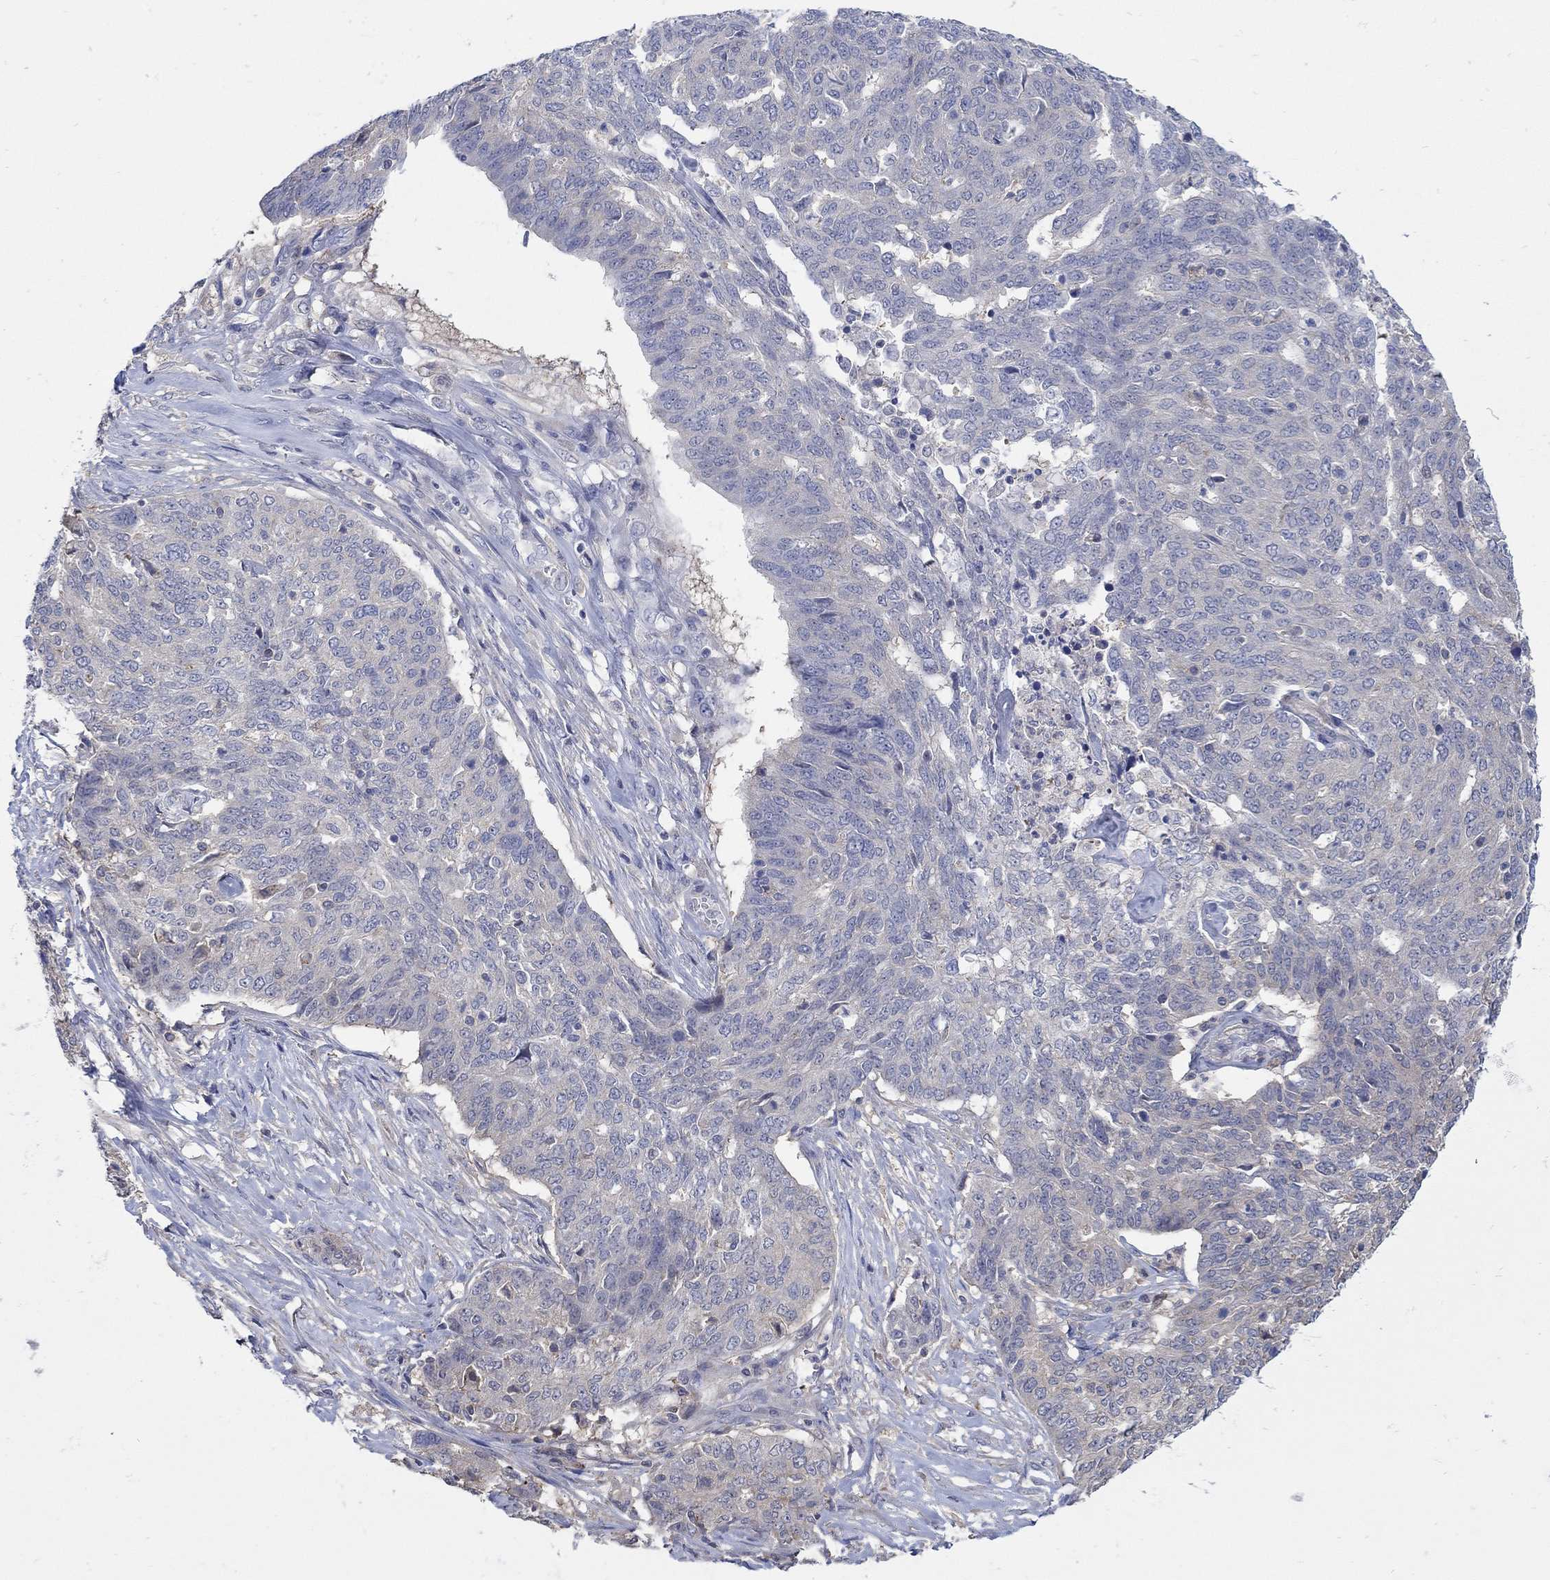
{"staining": {"intensity": "negative", "quantity": "none", "location": "none"}, "tissue": "ovarian cancer", "cell_type": "Tumor cells", "image_type": "cancer", "snomed": [{"axis": "morphology", "description": "Cystadenocarcinoma, serous, NOS"}, {"axis": "topography", "description": "Ovary"}], "caption": "DAB (3,3'-diaminobenzidine) immunohistochemical staining of human ovarian serous cystadenocarcinoma exhibits no significant staining in tumor cells.", "gene": "TEKT3", "patient": {"sex": "female", "age": 67}}